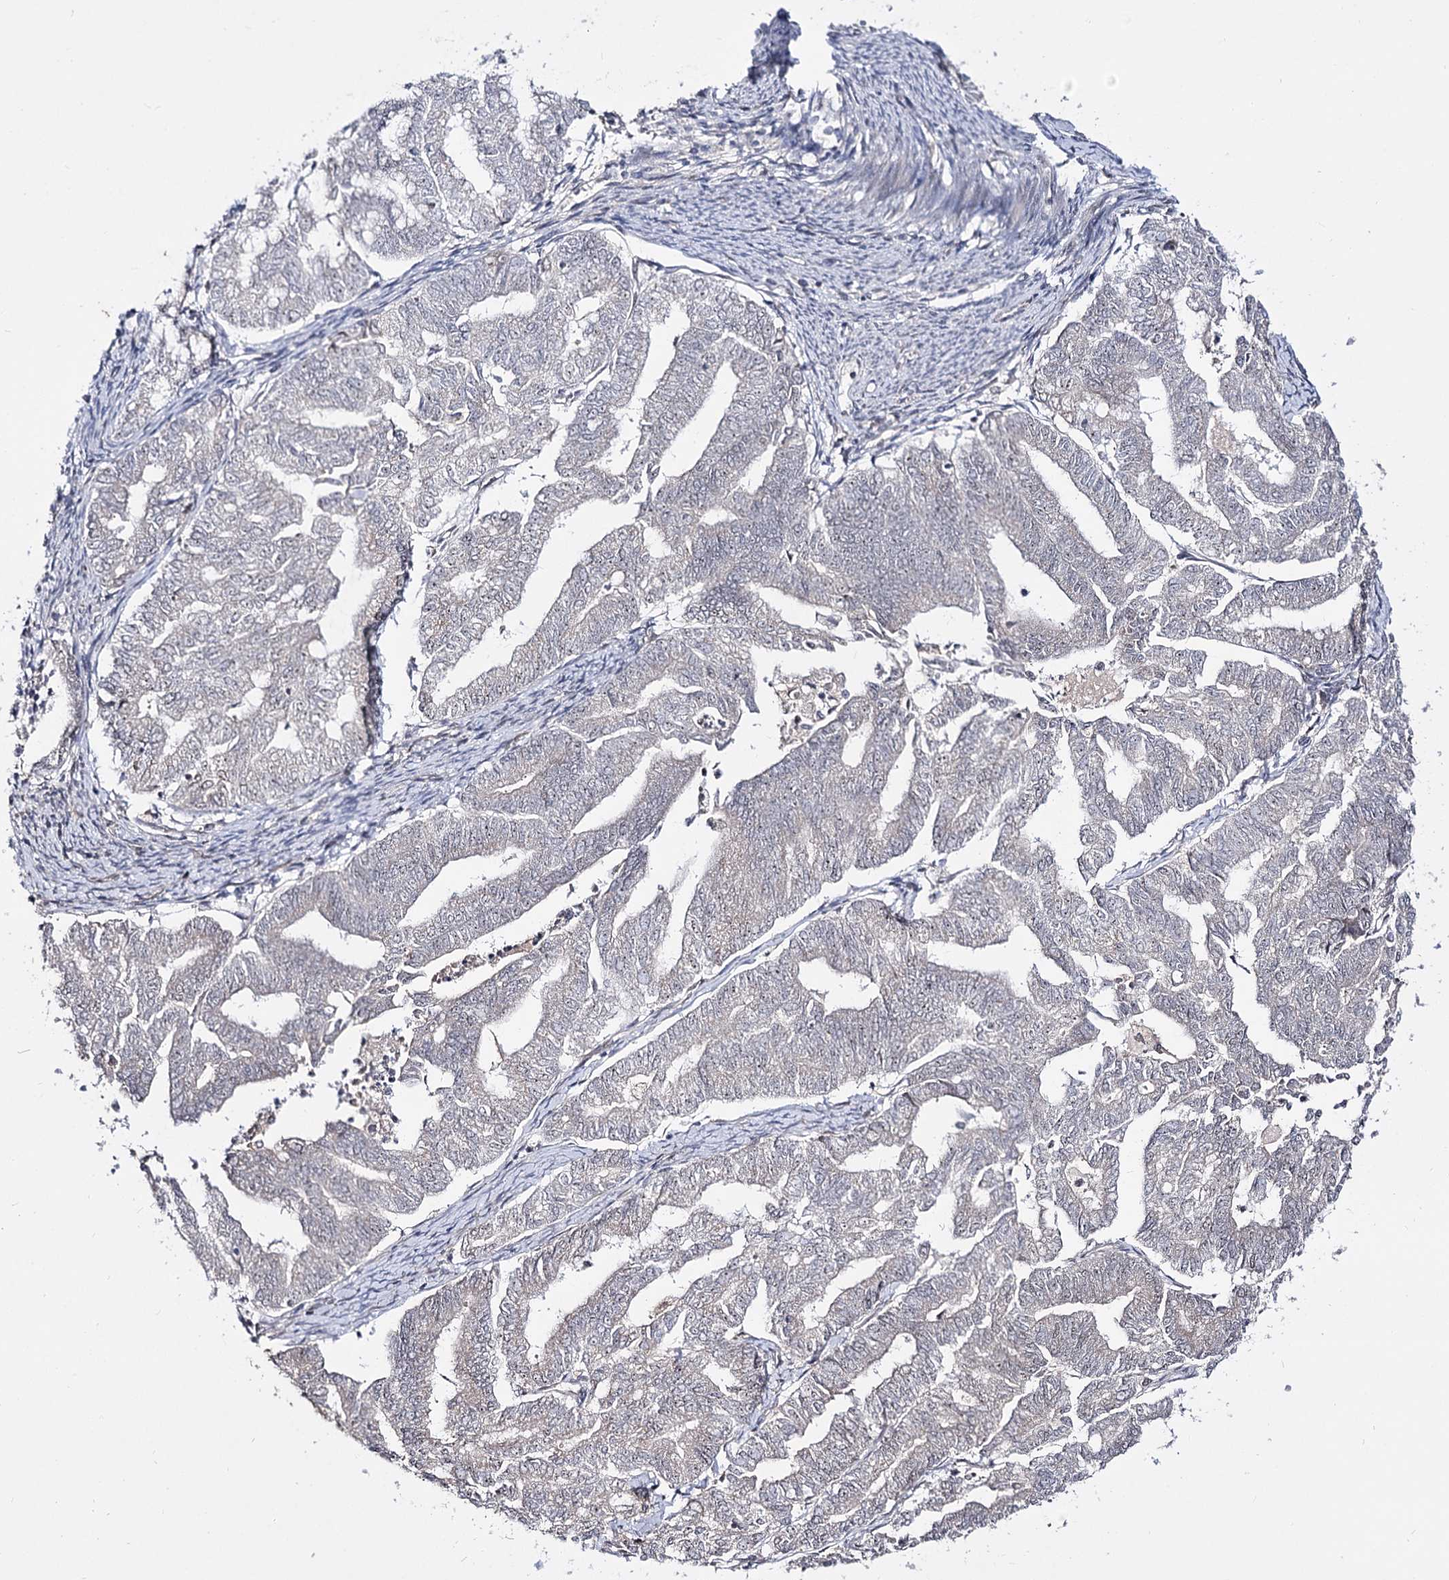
{"staining": {"intensity": "negative", "quantity": "none", "location": "none"}, "tissue": "endometrial cancer", "cell_type": "Tumor cells", "image_type": "cancer", "snomed": [{"axis": "morphology", "description": "Adenocarcinoma, NOS"}, {"axis": "topography", "description": "Endometrium"}], "caption": "IHC photomicrograph of human endometrial cancer (adenocarcinoma) stained for a protein (brown), which exhibits no expression in tumor cells.", "gene": "RRP9", "patient": {"sex": "female", "age": 79}}